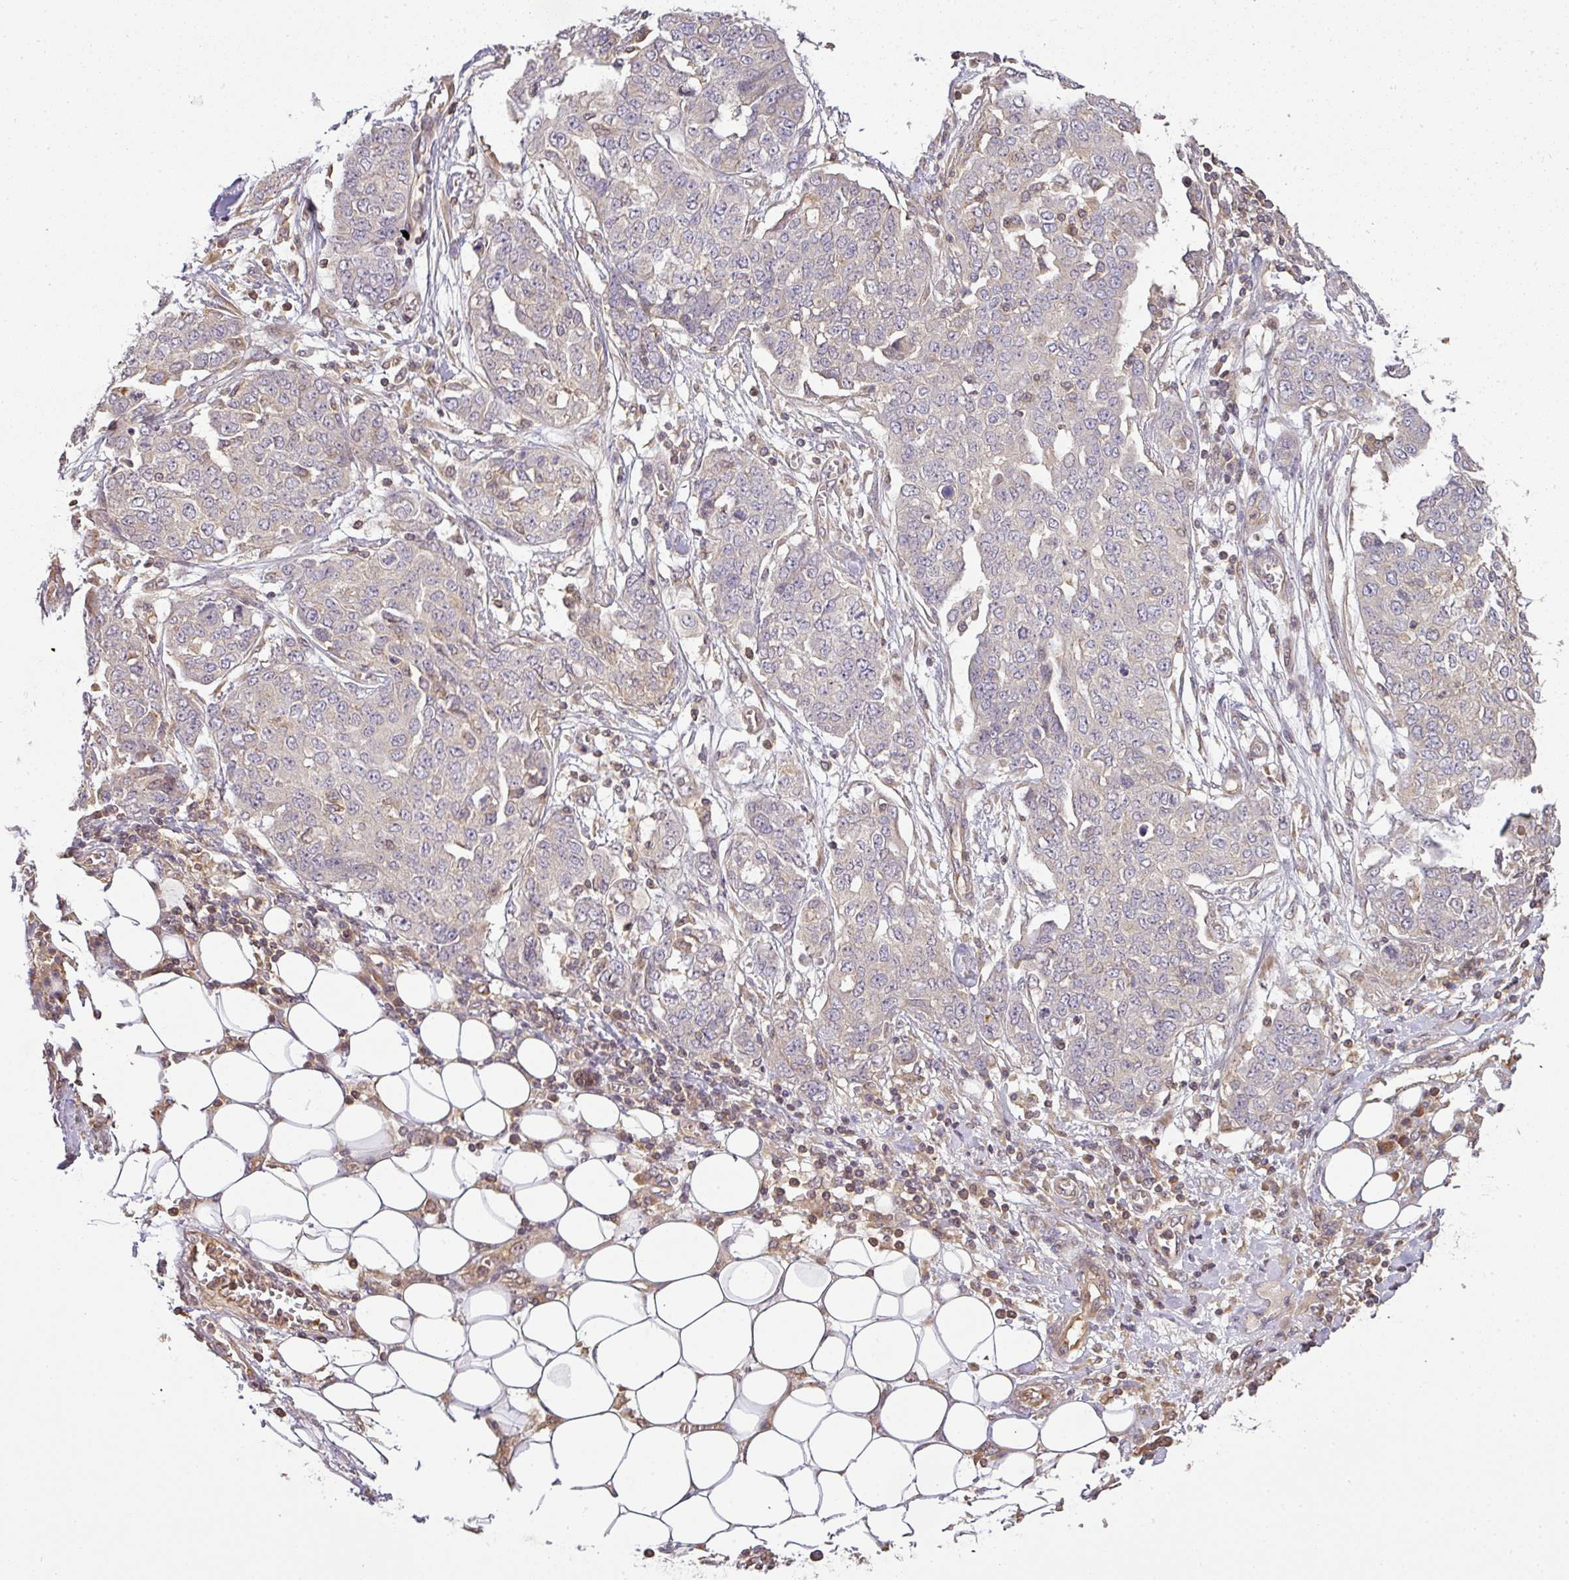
{"staining": {"intensity": "negative", "quantity": "none", "location": "none"}, "tissue": "ovarian cancer", "cell_type": "Tumor cells", "image_type": "cancer", "snomed": [{"axis": "morphology", "description": "Cystadenocarcinoma, serous, NOS"}, {"axis": "topography", "description": "Soft tissue"}, {"axis": "topography", "description": "Ovary"}], "caption": "An immunohistochemistry histopathology image of ovarian cancer is shown. There is no staining in tumor cells of ovarian cancer. The staining was performed using DAB to visualize the protein expression in brown, while the nuclei were stained in blue with hematoxylin (Magnification: 20x).", "gene": "TCL1B", "patient": {"sex": "female", "age": 57}}